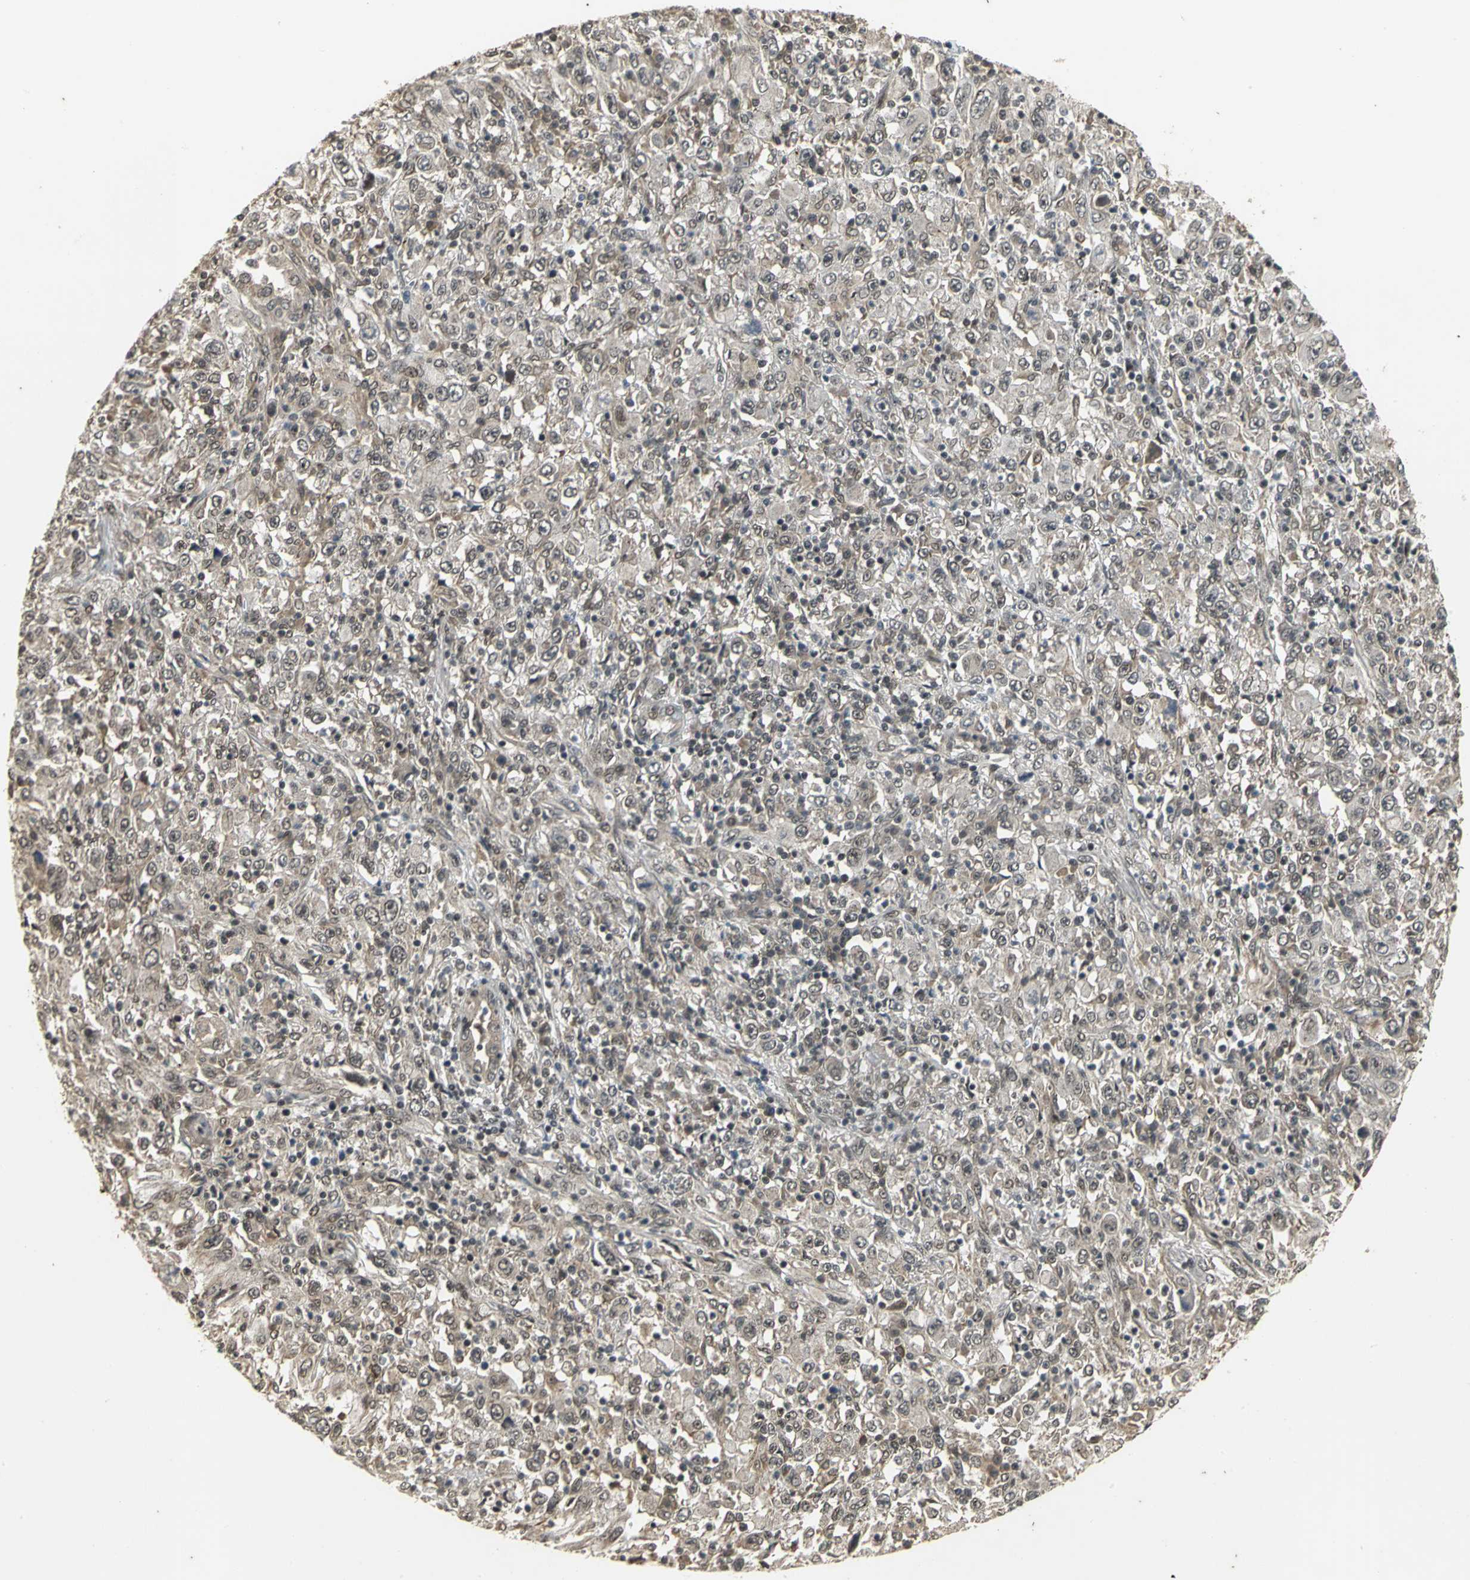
{"staining": {"intensity": "weak", "quantity": "25%-75%", "location": "cytoplasmic/membranous"}, "tissue": "melanoma", "cell_type": "Tumor cells", "image_type": "cancer", "snomed": [{"axis": "morphology", "description": "Malignant melanoma, Metastatic site"}, {"axis": "topography", "description": "Skin"}], "caption": "This image exhibits immunohistochemistry staining of malignant melanoma (metastatic site), with low weak cytoplasmic/membranous positivity in about 25%-75% of tumor cells.", "gene": "NOTCH3", "patient": {"sex": "female", "age": 56}}